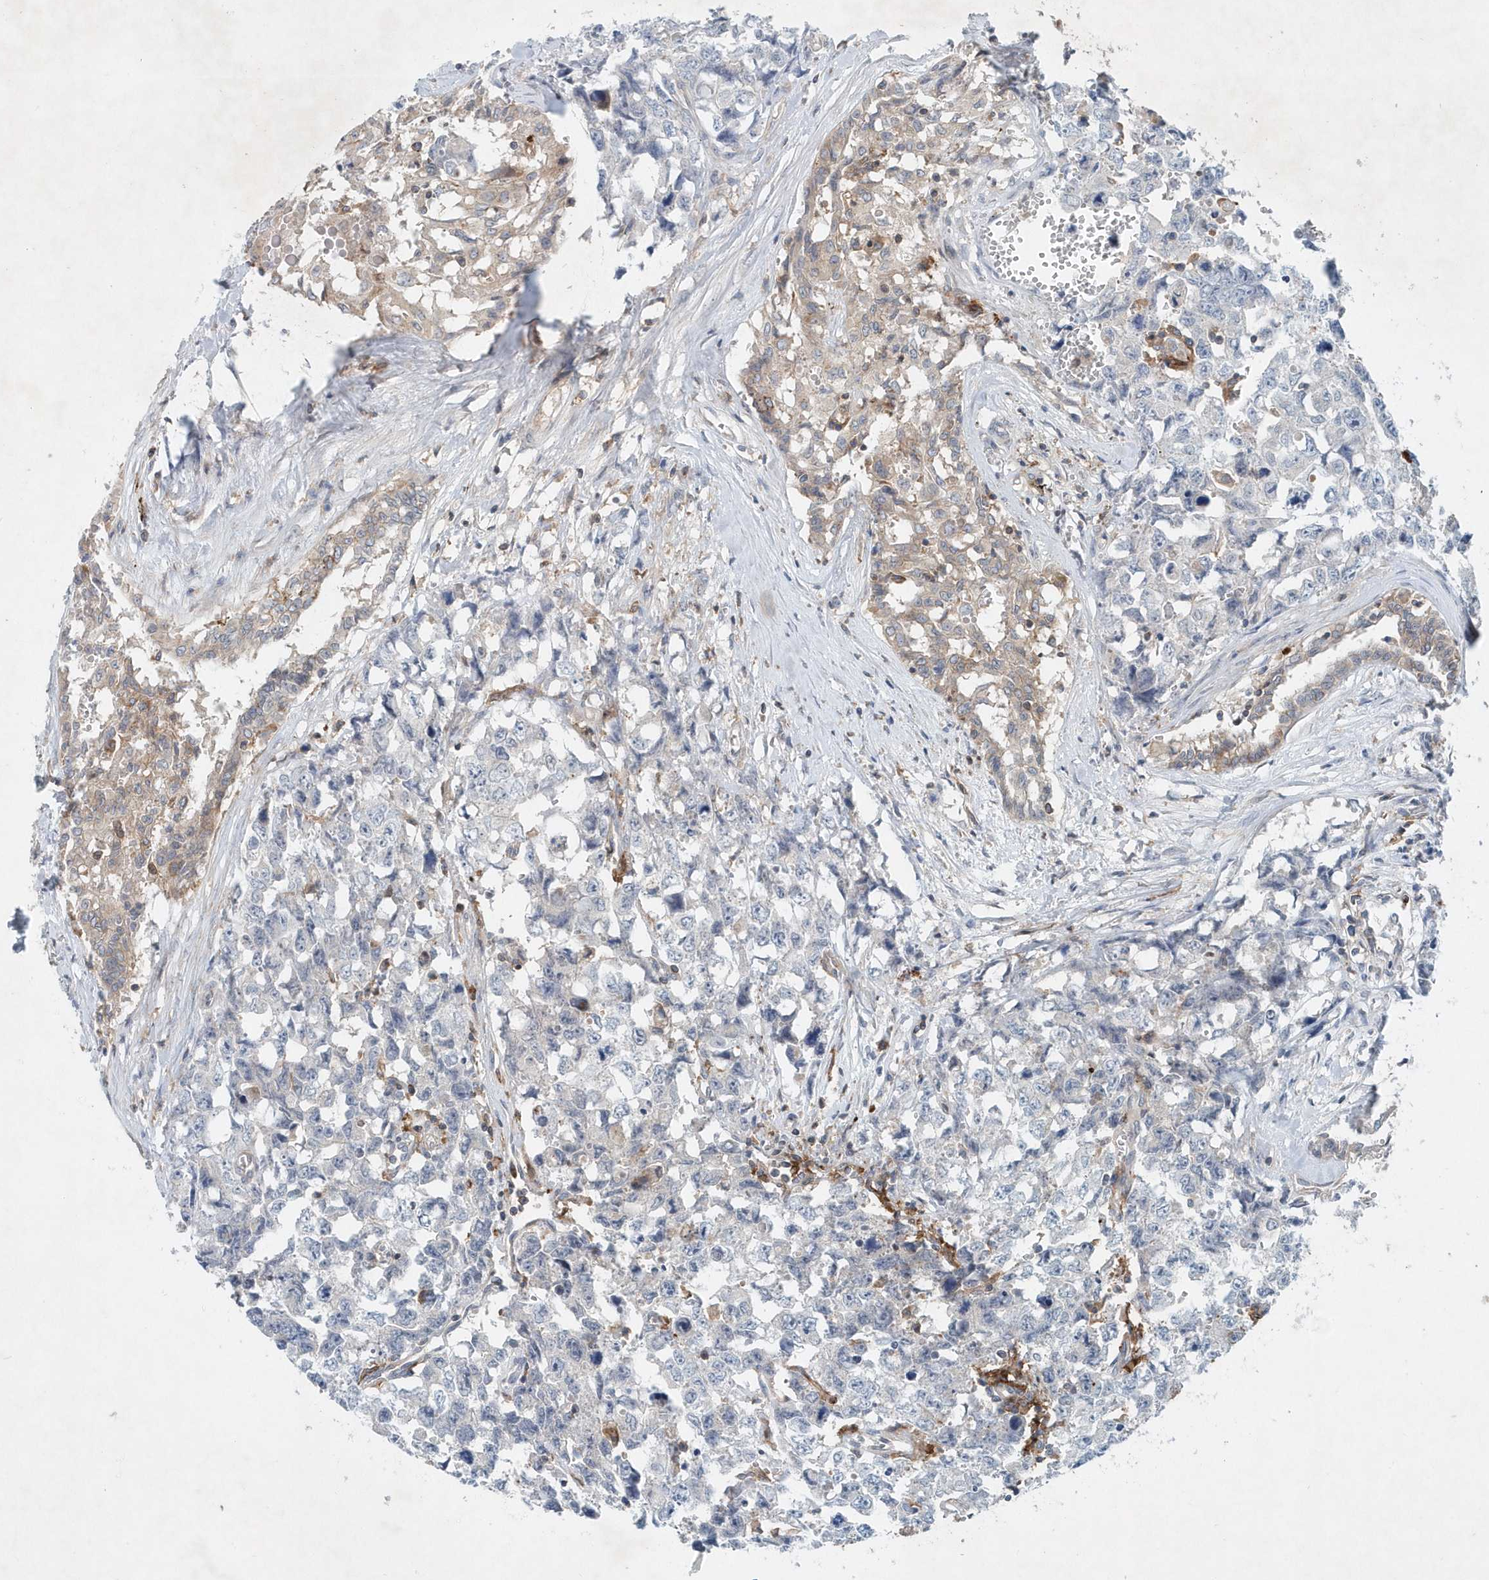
{"staining": {"intensity": "negative", "quantity": "none", "location": "none"}, "tissue": "testis cancer", "cell_type": "Tumor cells", "image_type": "cancer", "snomed": [{"axis": "morphology", "description": "Carcinoma, Embryonal, NOS"}, {"axis": "topography", "description": "Testis"}], "caption": "DAB (3,3'-diaminobenzidine) immunohistochemical staining of testis cancer (embryonal carcinoma) displays no significant expression in tumor cells. The staining was performed using DAB (3,3'-diaminobenzidine) to visualize the protein expression in brown, while the nuclei were stained in blue with hematoxylin (Magnification: 20x).", "gene": "P2RY10", "patient": {"sex": "male", "age": 31}}